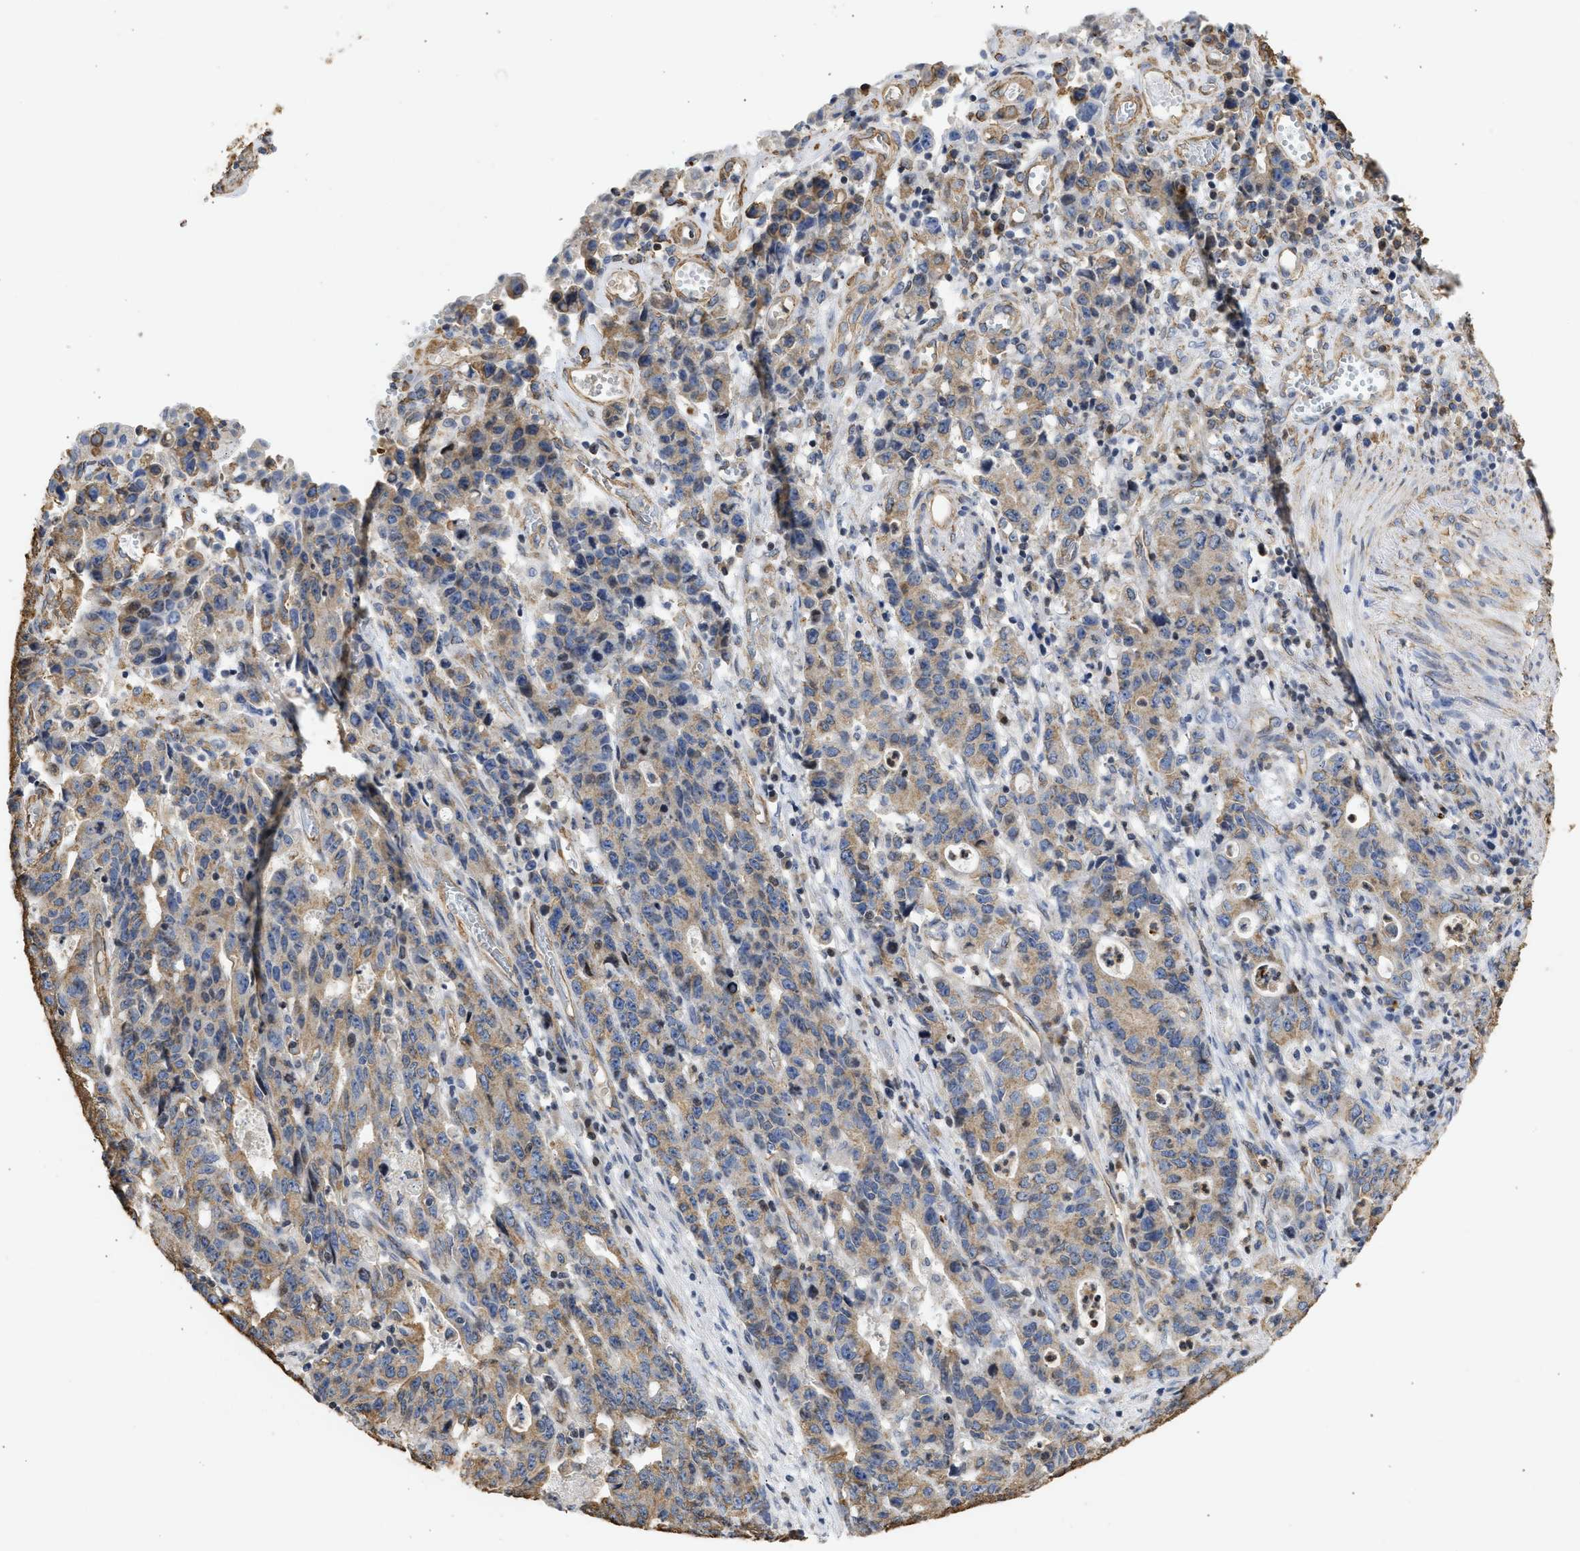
{"staining": {"intensity": "moderate", "quantity": ">75%", "location": "cytoplasmic/membranous"}, "tissue": "stomach cancer", "cell_type": "Tumor cells", "image_type": "cancer", "snomed": [{"axis": "morphology", "description": "Adenocarcinoma, NOS"}, {"axis": "topography", "description": "Stomach, upper"}], "caption": "High-power microscopy captured an IHC histopathology image of adenocarcinoma (stomach), revealing moderate cytoplasmic/membranous staining in about >75% of tumor cells. (DAB = brown stain, brightfield microscopy at high magnification).", "gene": "ENSG00000142539", "patient": {"sex": "male", "age": 69}}